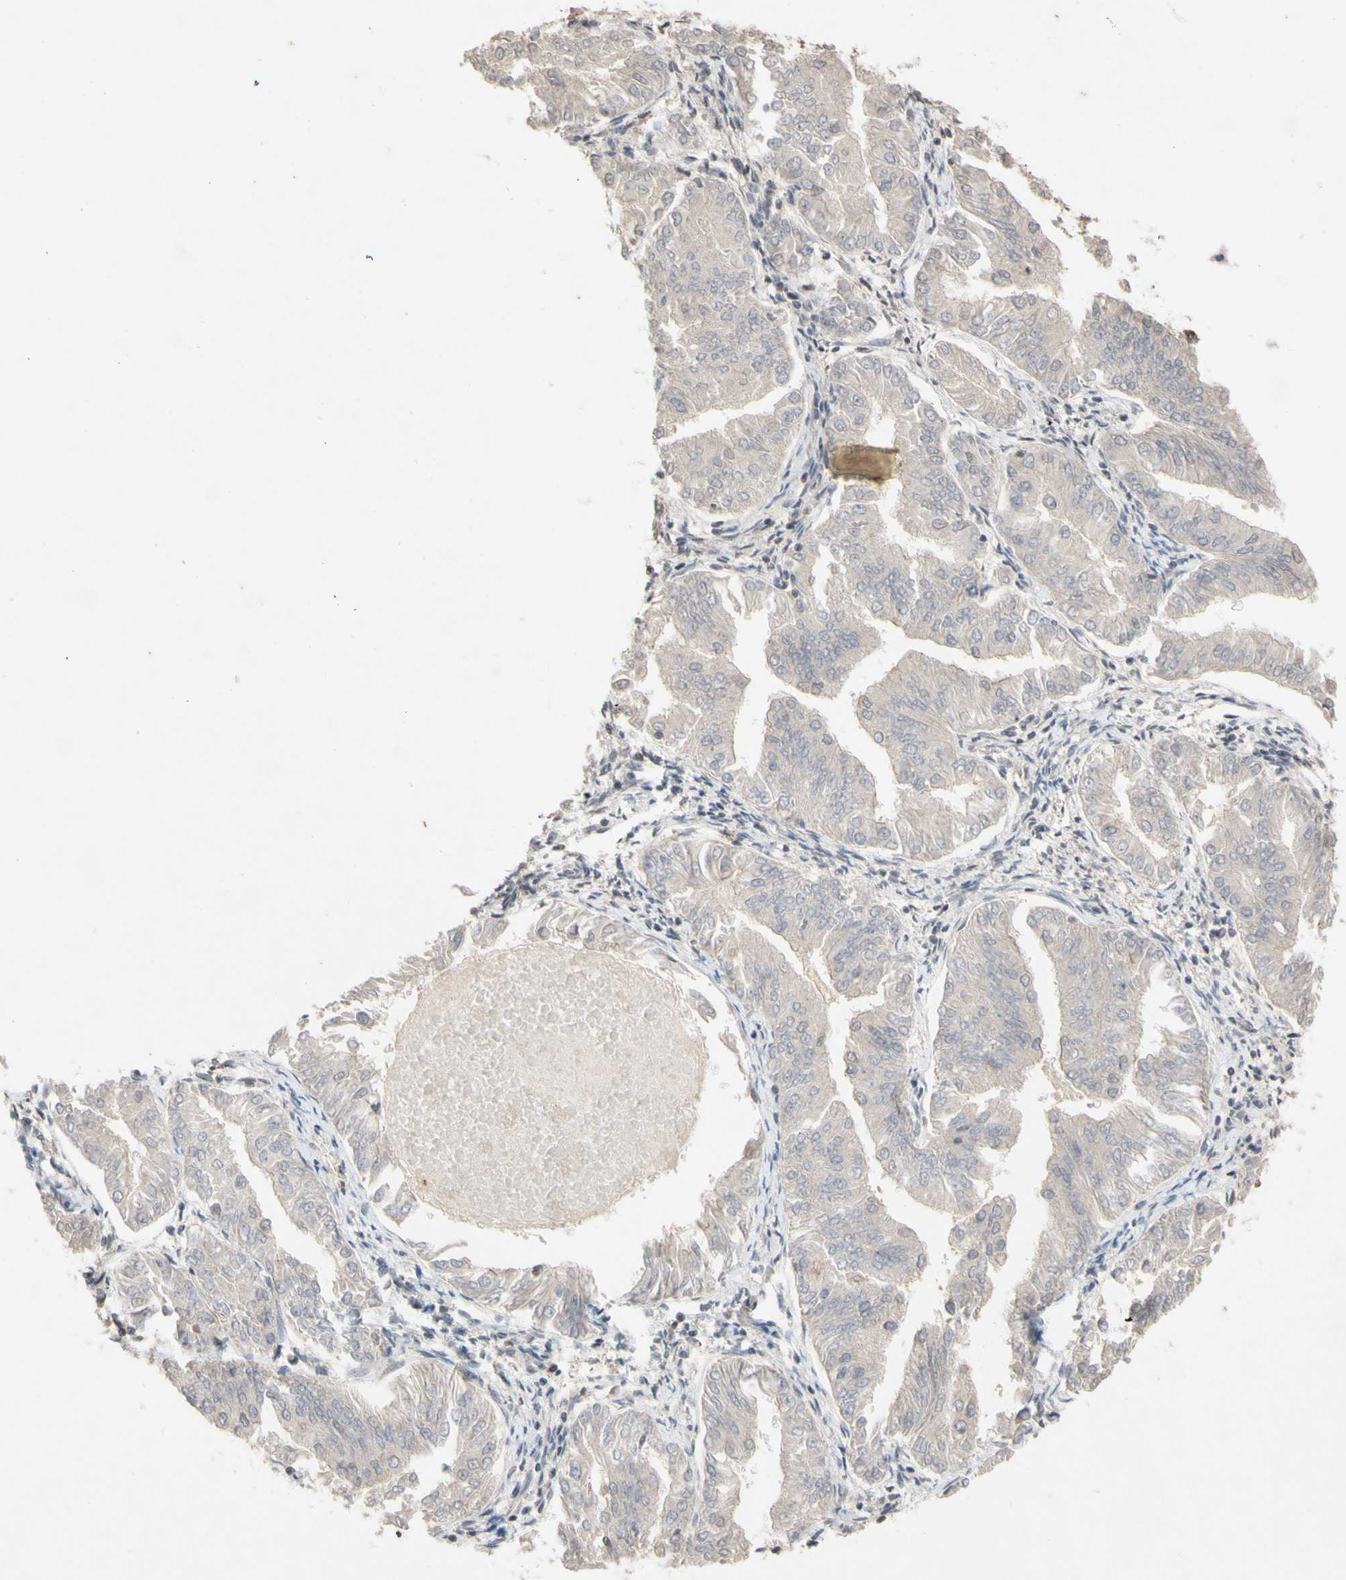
{"staining": {"intensity": "negative", "quantity": "none", "location": "none"}, "tissue": "endometrial cancer", "cell_type": "Tumor cells", "image_type": "cancer", "snomed": [{"axis": "morphology", "description": "Adenocarcinoma, NOS"}, {"axis": "topography", "description": "Endometrium"}], "caption": "DAB (3,3'-diaminobenzidine) immunohistochemical staining of human endometrial cancer (adenocarcinoma) exhibits no significant expression in tumor cells.", "gene": "NECTIN3", "patient": {"sex": "female", "age": 53}}